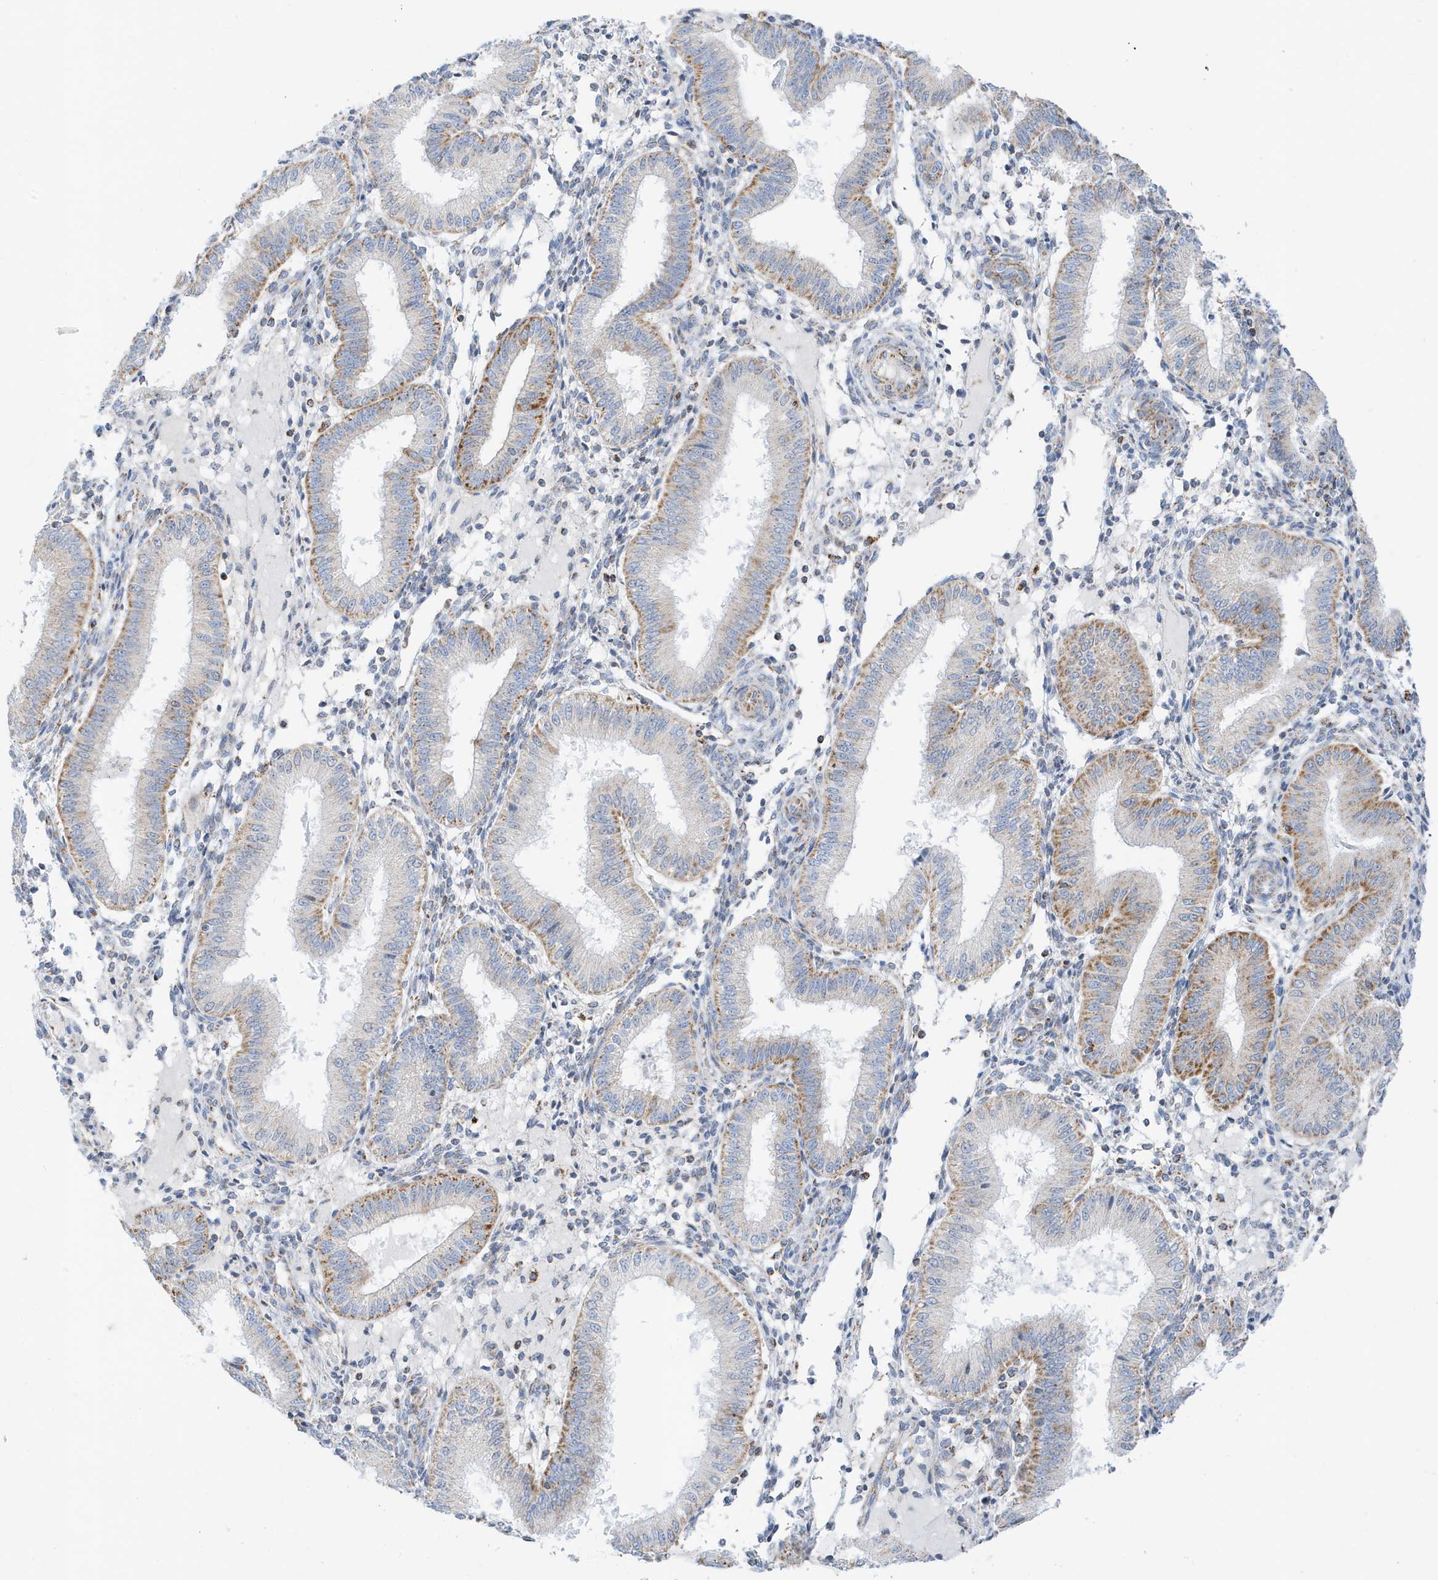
{"staining": {"intensity": "weak", "quantity": "25%-75%", "location": "cytoplasmic/membranous"}, "tissue": "endometrium", "cell_type": "Cells in endometrial stroma", "image_type": "normal", "snomed": [{"axis": "morphology", "description": "Normal tissue, NOS"}, {"axis": "topography", "description": "Endometrium"}], "caption": "A brown stain labels weak cytoplasmic/membranous expression of a protein in cells in endometrial stroma of unremarkable human endometrium. (IHC, brightfield microscopy, high magnification).", "gene": "CAPN13", "patient": {"sex": "female", "age": 39}}